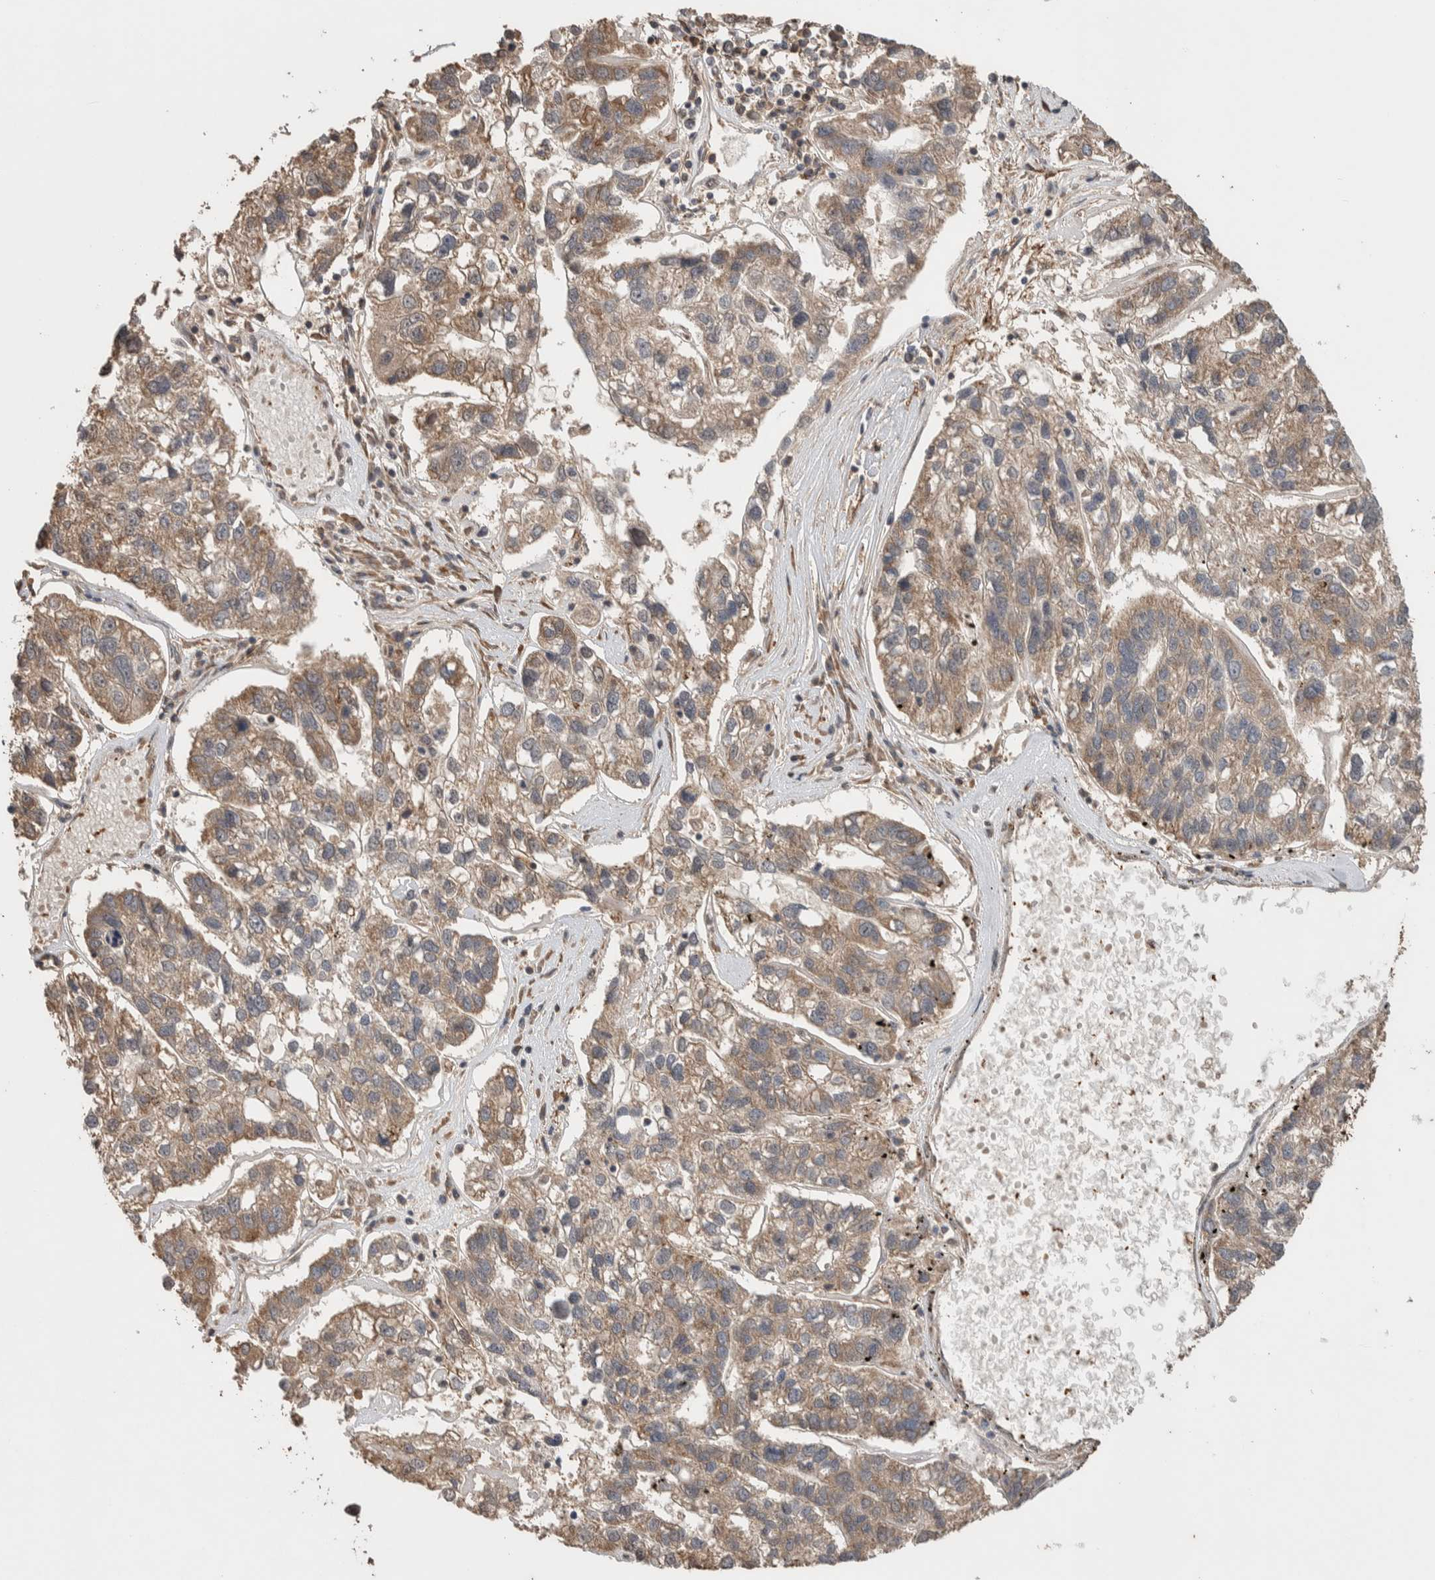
{"staining": {"intensity": "moderate", "quantity": ">75%", "location": "cytoplasmic/membranous"}, "tissue": "pancreatic cancer", "cell_type": "Tumor cells", "image_type": "cancer", "snomed": [{"axis": "morphology", "description": "Adenocarcinoma, NOS"}, {"axis": "topography", "description": "Pancreas"}], "caption": "A high-resolution photomicrograph shows IHC staining of adenocarcinoma (pancreatic), which exhibits moderate cytoplasmic/membranous expression in about >75% of tumor cells.", "gene": "DVL2", "patient": {"sex": "female", "age": 61}}